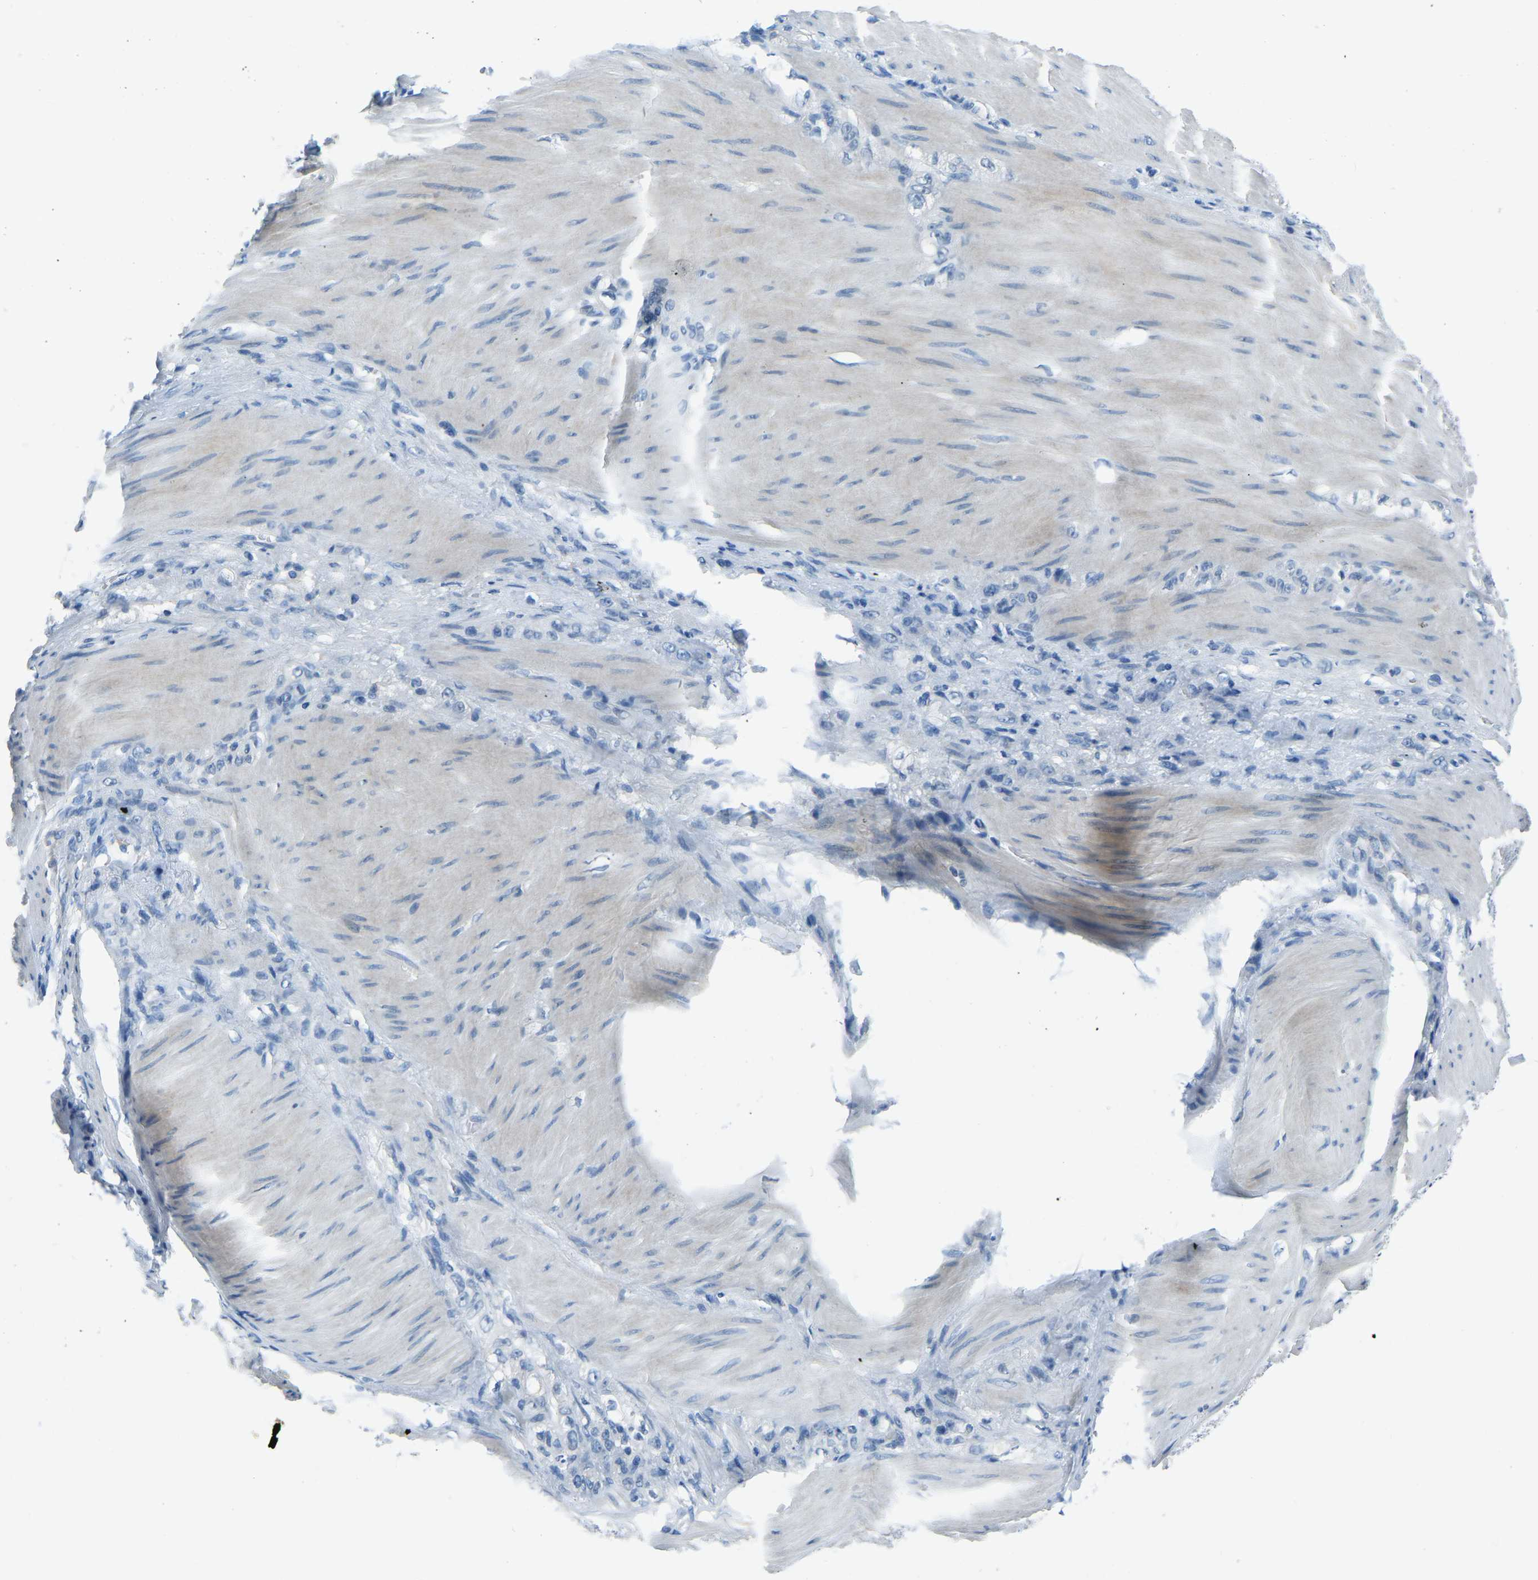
{"staining": {"intensity": "negative", "quantity": "none", "location": "none"}, "tissue": "stomach cancer", "cell_type": "Tumor cells", "image_type": "cancer", "snomed": [{"axis": "morphology", "description": "Normal tissue, NOS"}, {"axis": "morphology", "description": "Adenocarcinoma, NOS"}, {"axis": "topography", "description": "Stomach"}], "caption": "This is a image of IHC staining of adenocarcinoma (stomach), which shows no positivity in tumor cells.", "gene": "XIRP1", "patient": {"sex": "male", "age": 82}}